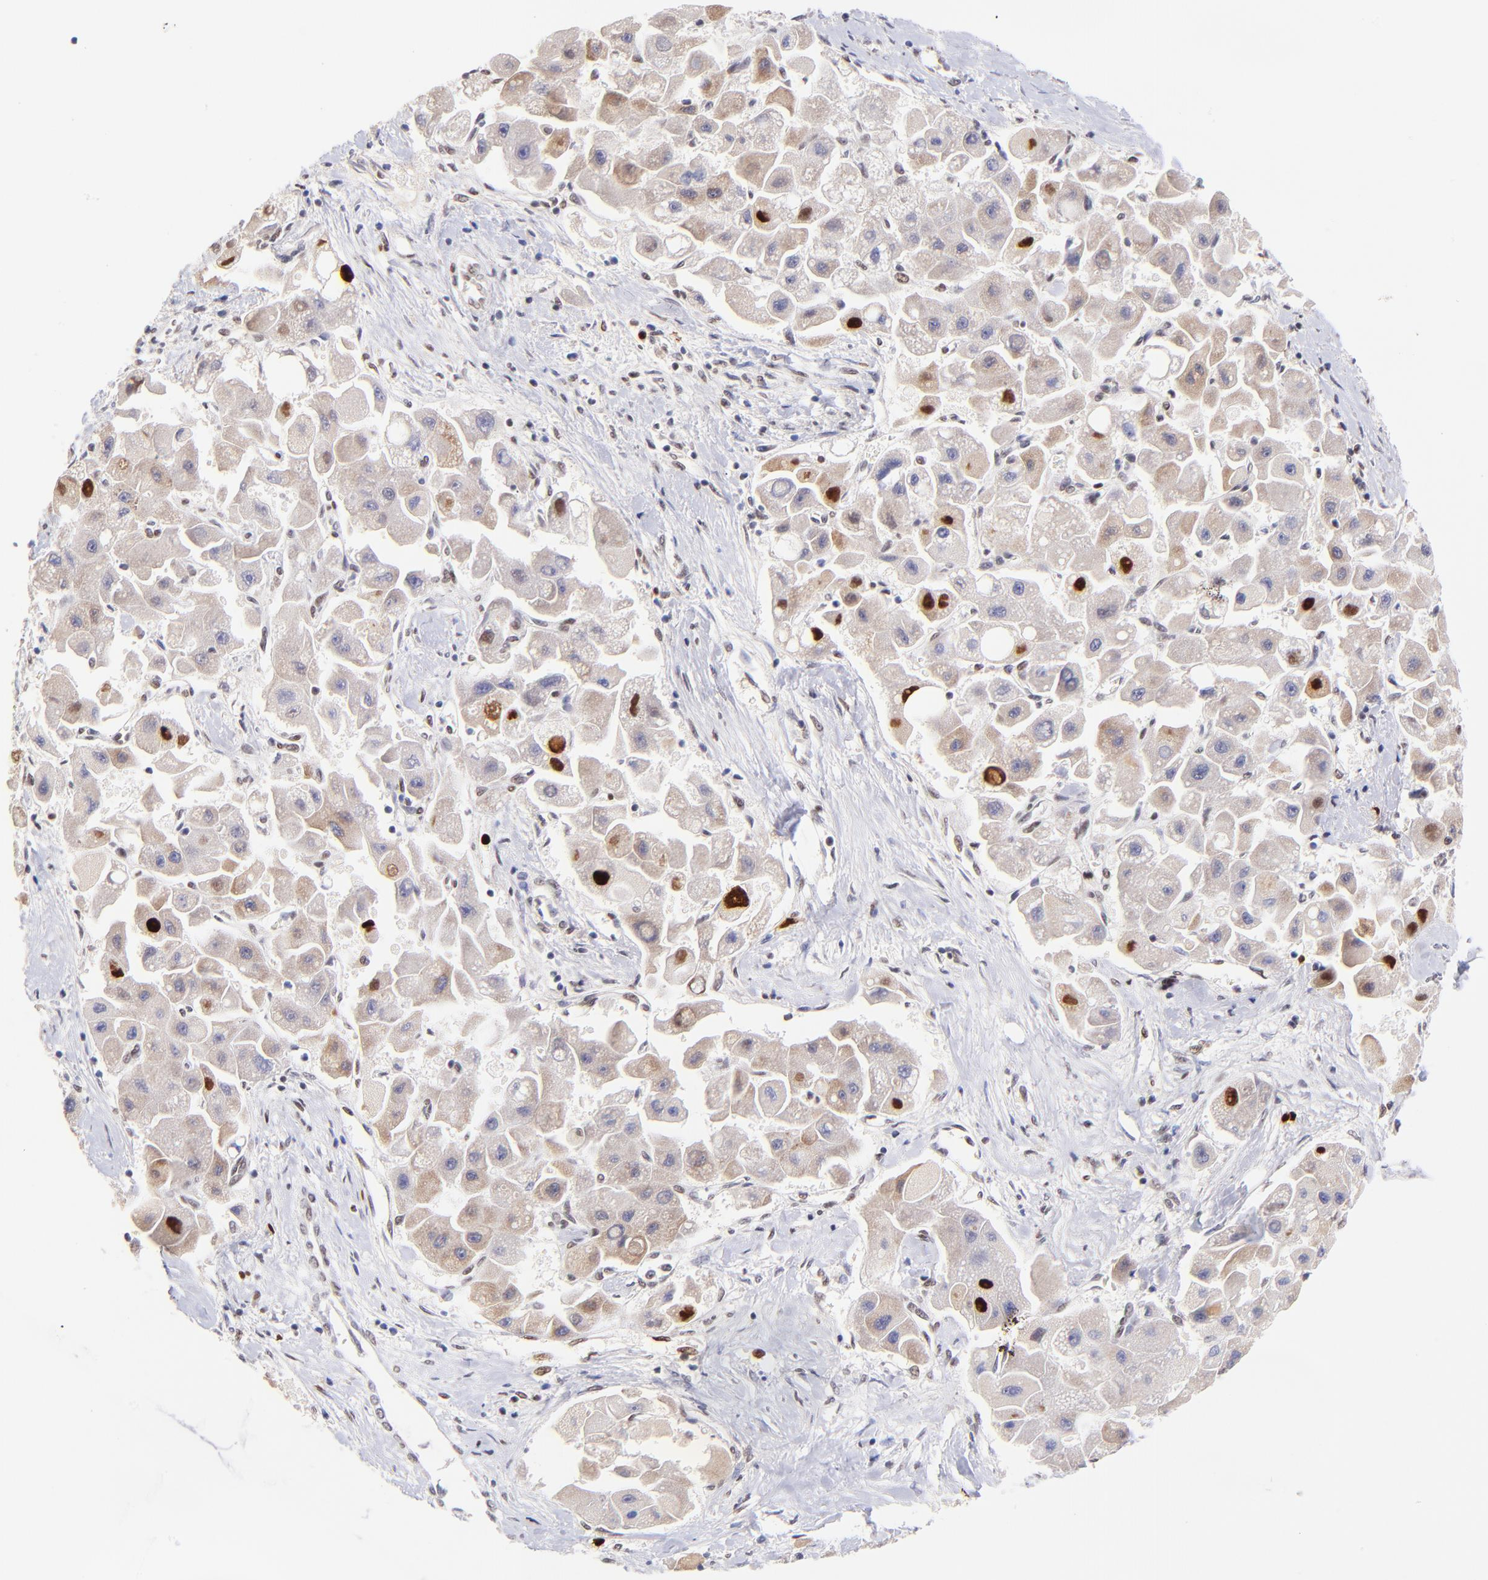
{"staining": {"intensity": "weak", "quantity": ">75%", "location": "nuclear"}, "tissue": "liver cancer", "cell_type": "Tumor cells", "image_type": "cancer", "snomed": [{"axis": "morphology", "description": "Carcinoma, Hepatocellular, NOS"}, {"axis": "topography", "description": "Liver"}], "caption": "This histopathology image demonstrates hepatocellular carcinoma (liver) stained with IHC to label a protein in brown. The nuclear of tumor cells show weak positivity for the protein. Nuclei are counter-stained blue.", "gene": "MIDEAS", "patient": {"sex": "male", "age": 24}}